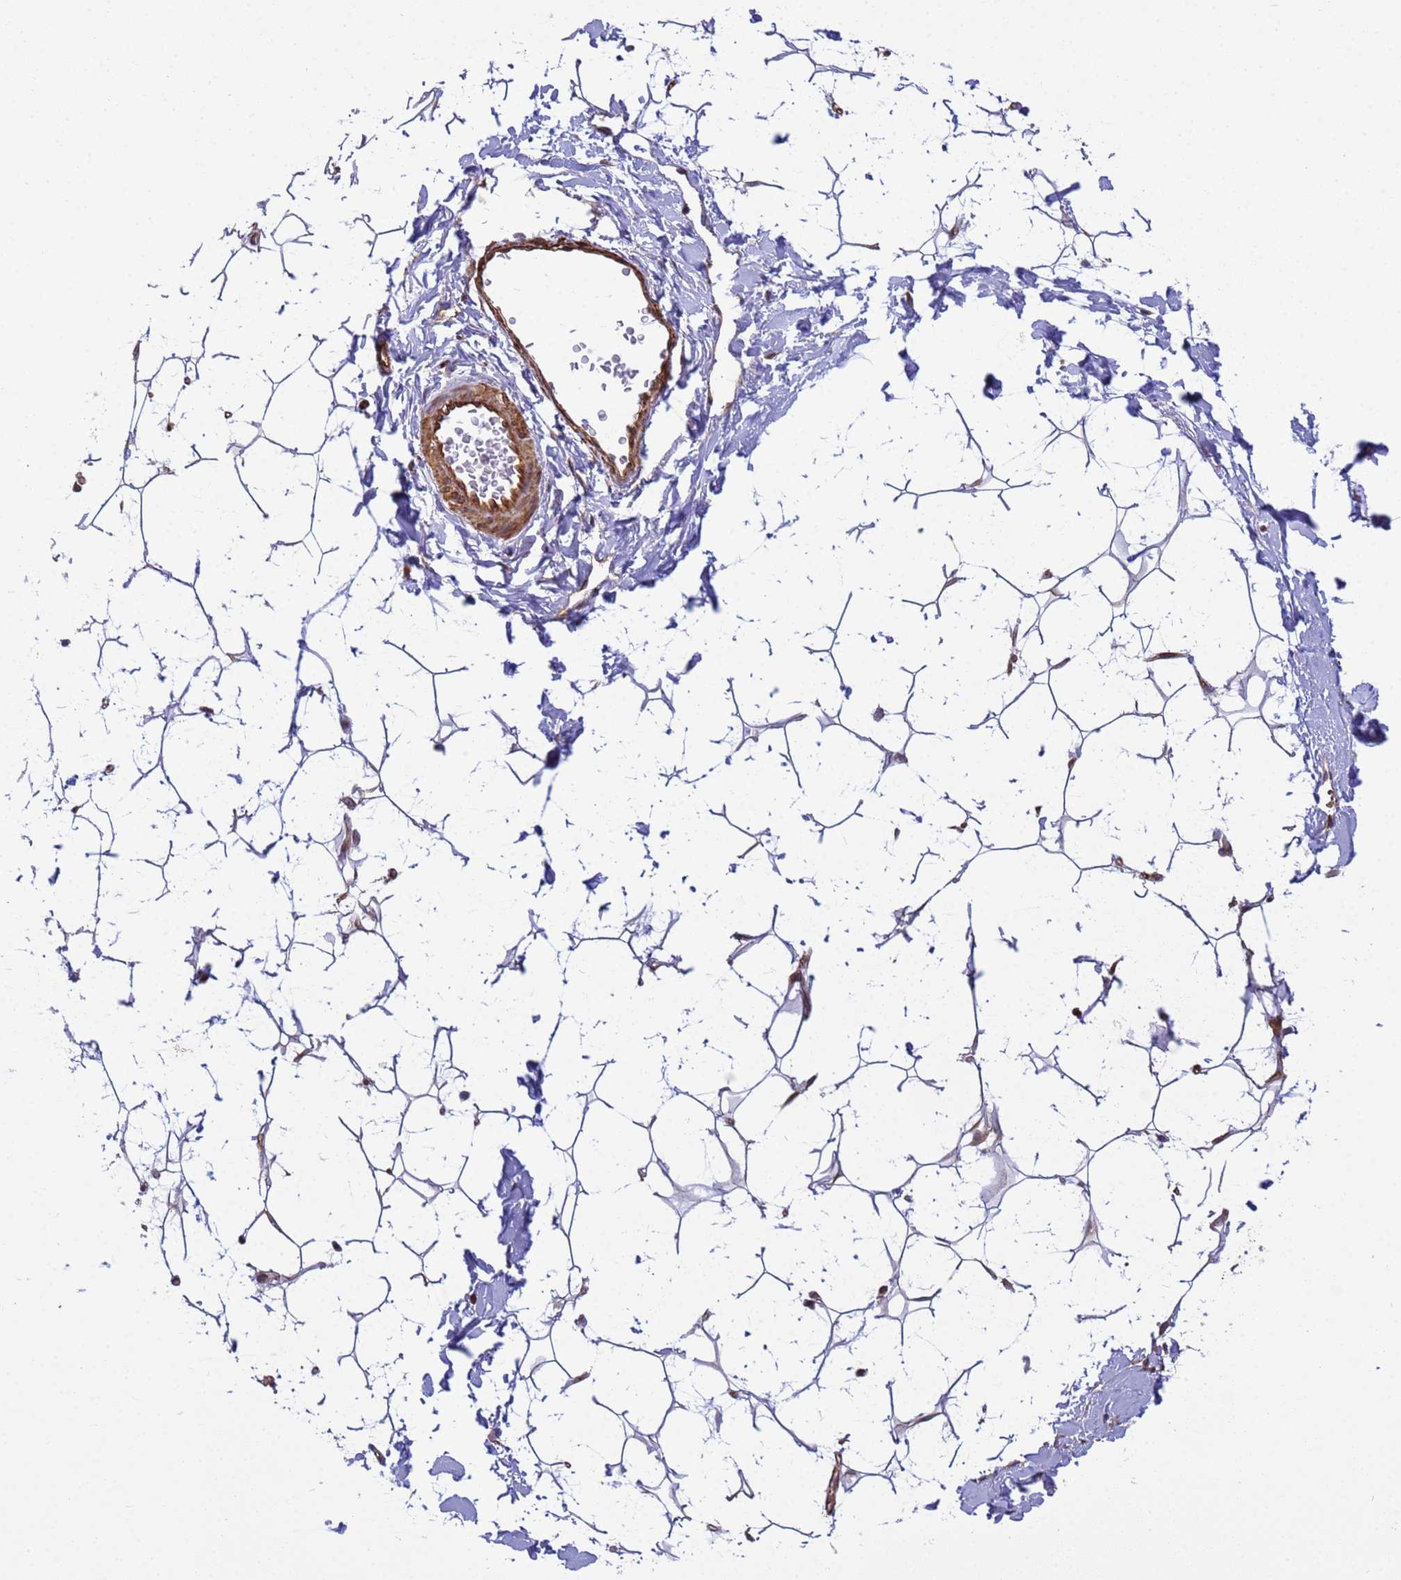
{"staining": {"intensity": "weak", "quantity": "25%-75%", "location": "cytoplasmic/membranous"}, "tissue": "adipose tissue", "cell_type": "Adipocytes", "image_type": "normal", "snomed": [{"axis": "morphology", "description": "Normal tissue, NOS"}, {"axis": "topography", "description": "Breast"}], "caption": "Immunohistochemical staining of normal adipose tissue displays 25%-75% levels of weak cytoplasmic/membranous protein expression in approximately 25%-75% of adipocytes. (DAB (3,3'-diaminobenzidine) = brown stain, brightfield microscopy at high magnification).", "gene": "ITGB4", "patient": {"sex": "female", "age": 26}}